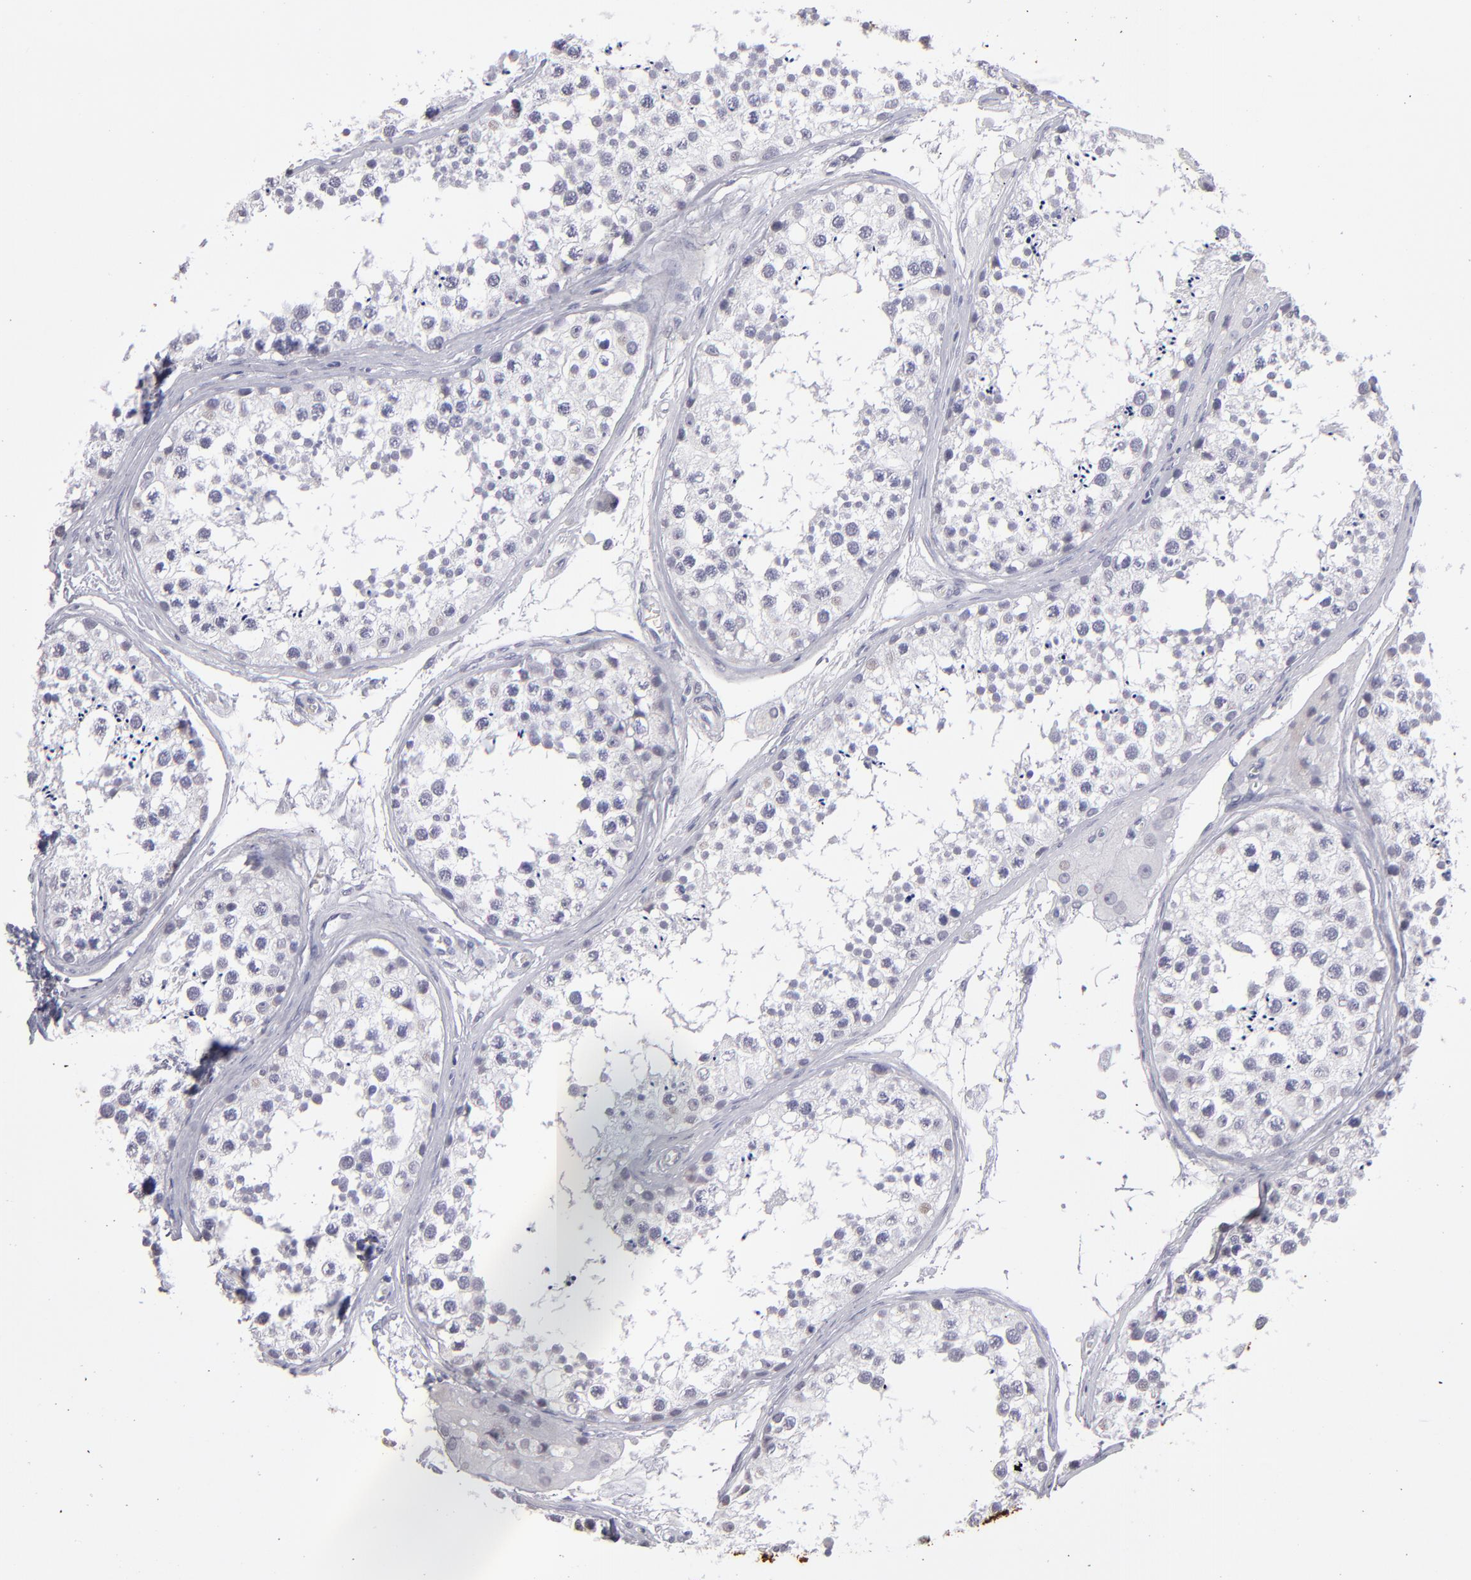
{"staining": {"intensity": "negative", "quantity": "none", "location": "none"}, "tissue": "testis", "cell_type": "Cells in seminiferous ducts", "image_type": "normal", "snomed": [{"axis": "morphology", "description": "Normal tissue, NOS"}, {"axis": "topography", "description": "Testis"}], "caption": "DAB immunohistochemical staining of benign testis exhibits no significant positivity in cells in seminiferous ducts.", "gene": "ALDOB", "patient": {"sex": "male", "age": 57}}